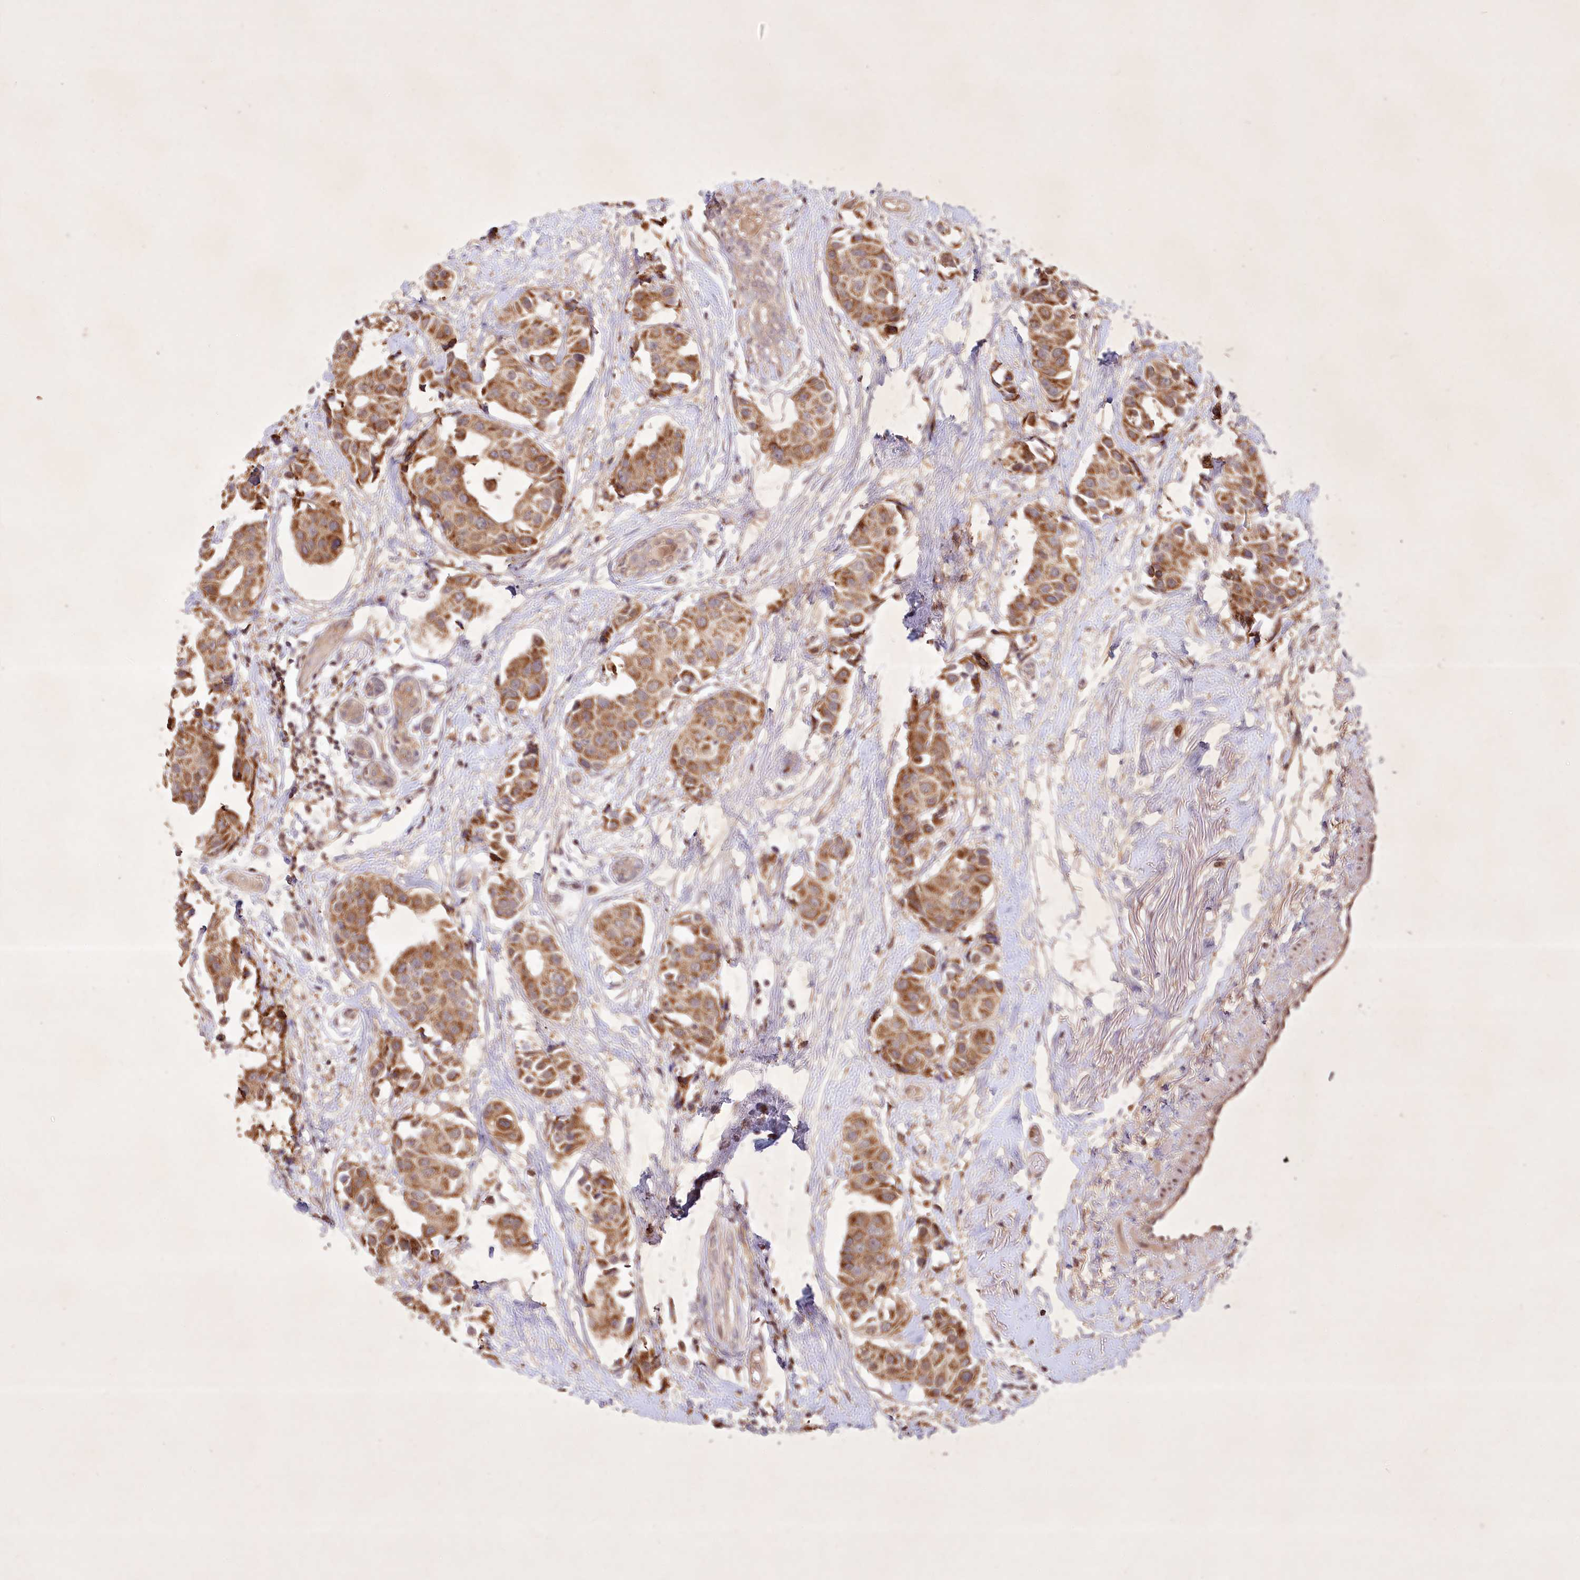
{"staining": {"intensity": "moderate", "quantity": ">75%", "location": "cytoplasmic/membranous"}, "tissue": "breast cancer", "cell_type": "Tumor cells", "image_type": "cancer", "snomed": [{"axis": "morphology", "description": "Normal tissue, NOS"}, {"axis": "morphology", "description": "Duct carcinoma"}, {"axis": "topography", "description": "Breast"}], "caption": "Immunohistochemistry (IHC) histopathology image of breast cancer (invasive ductal carcinoma) stained for a protein (brown), which displays medium levels of moderate cytoplasmic/membranous expression in about >75% of tumor cells.", "gene": "IRAK1BP1", "patient": {"sex": "female", "age": 39}}